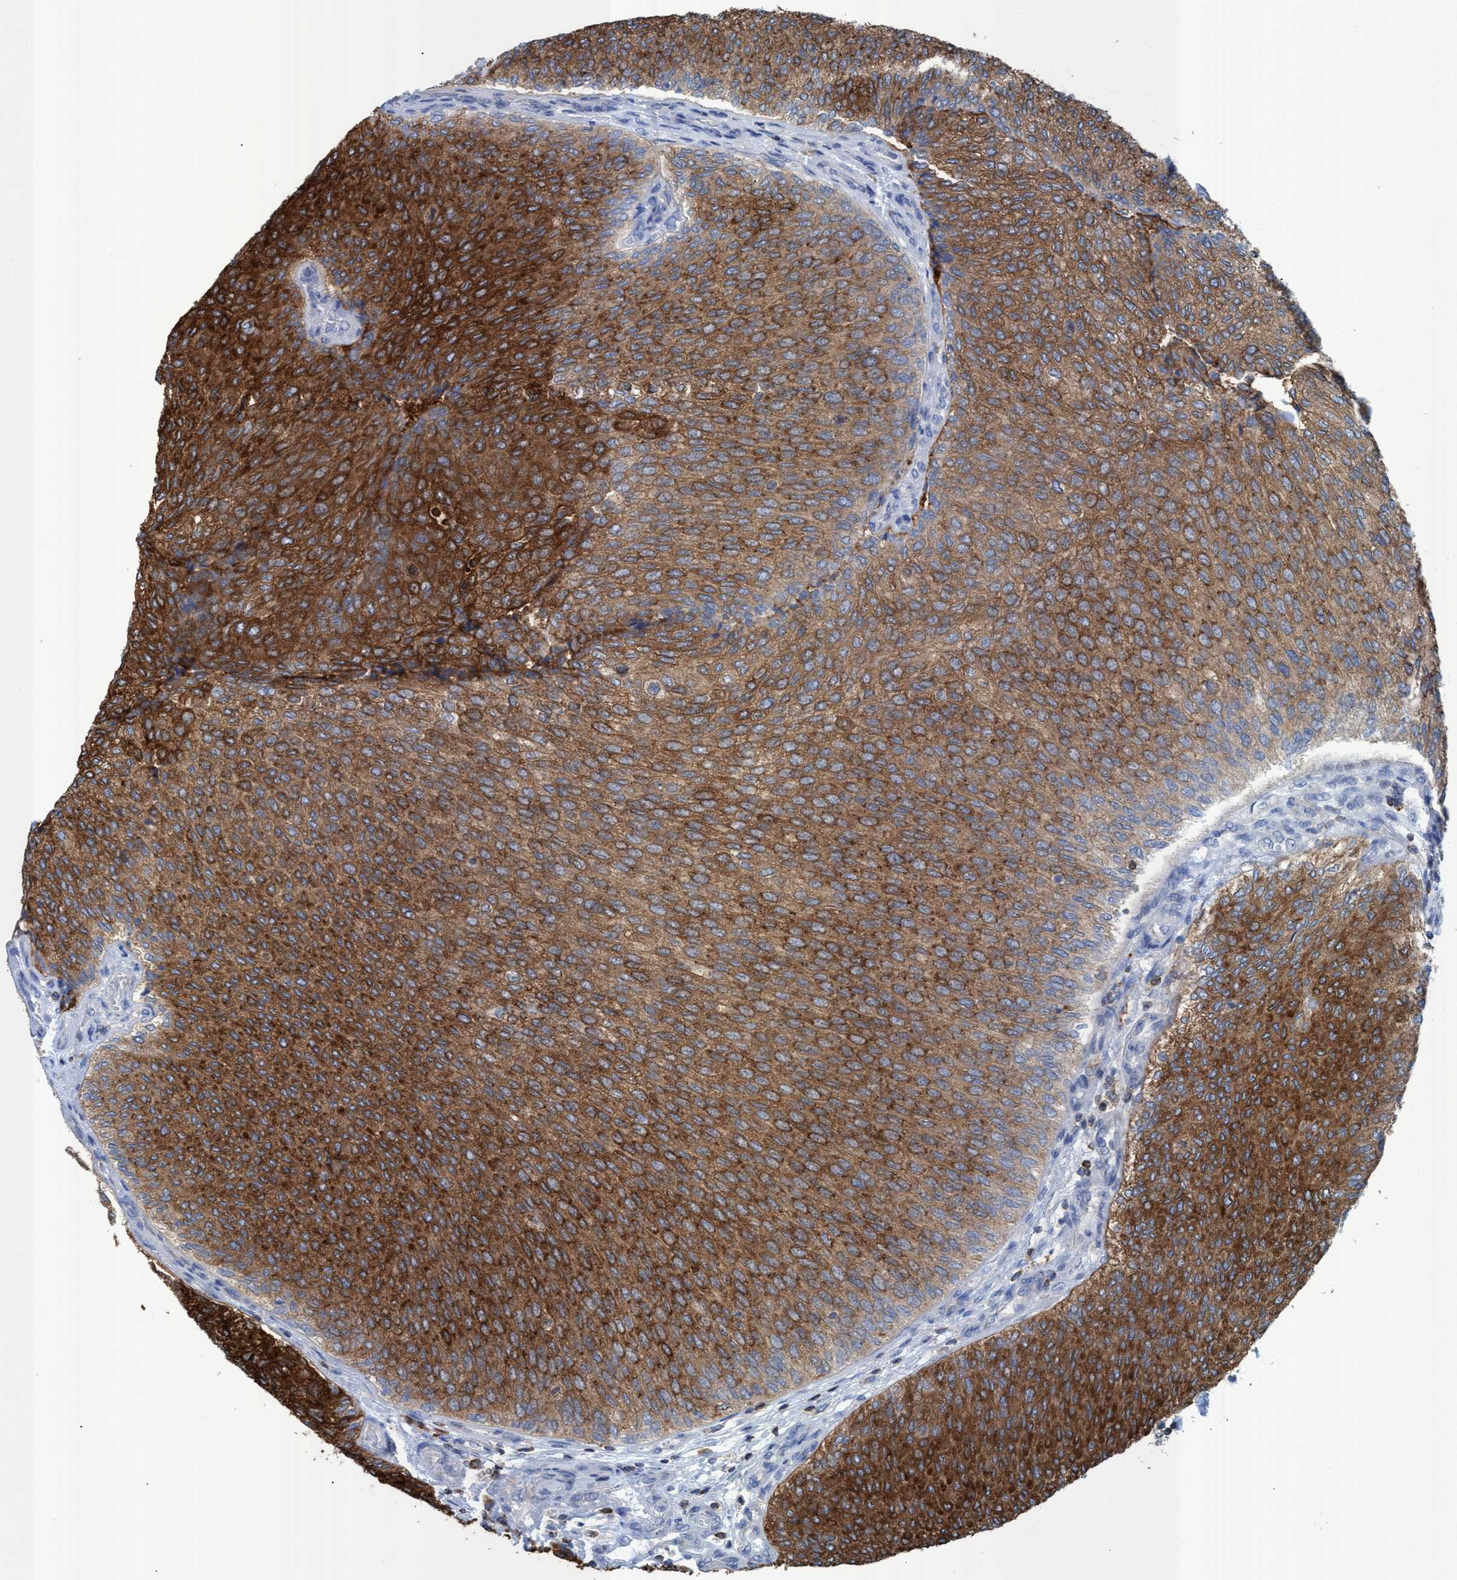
{"staining": {"intensity": "strong", "quantity": ">75%", "location": "cytoplasmic/membranous"}, "tissue": "urothelial cancer", "cell_type": "Tumor cells", "image_type": "cancer", "snomed": [{"axis": "morphology", "description": "Urothelial carcinoma, Low grade"}, {"axis": "topography", "description": "Urinary bladder"}], "caption": "An IHC image of neoplastic tissue is shown. Protein staining in brown highlights strong cytoplasmic/membranous positivity in urothelial carcinoma (low-grade) within tumor cells.", "gene": "EZR", "patient": {"sex": "female", "age": 79}}